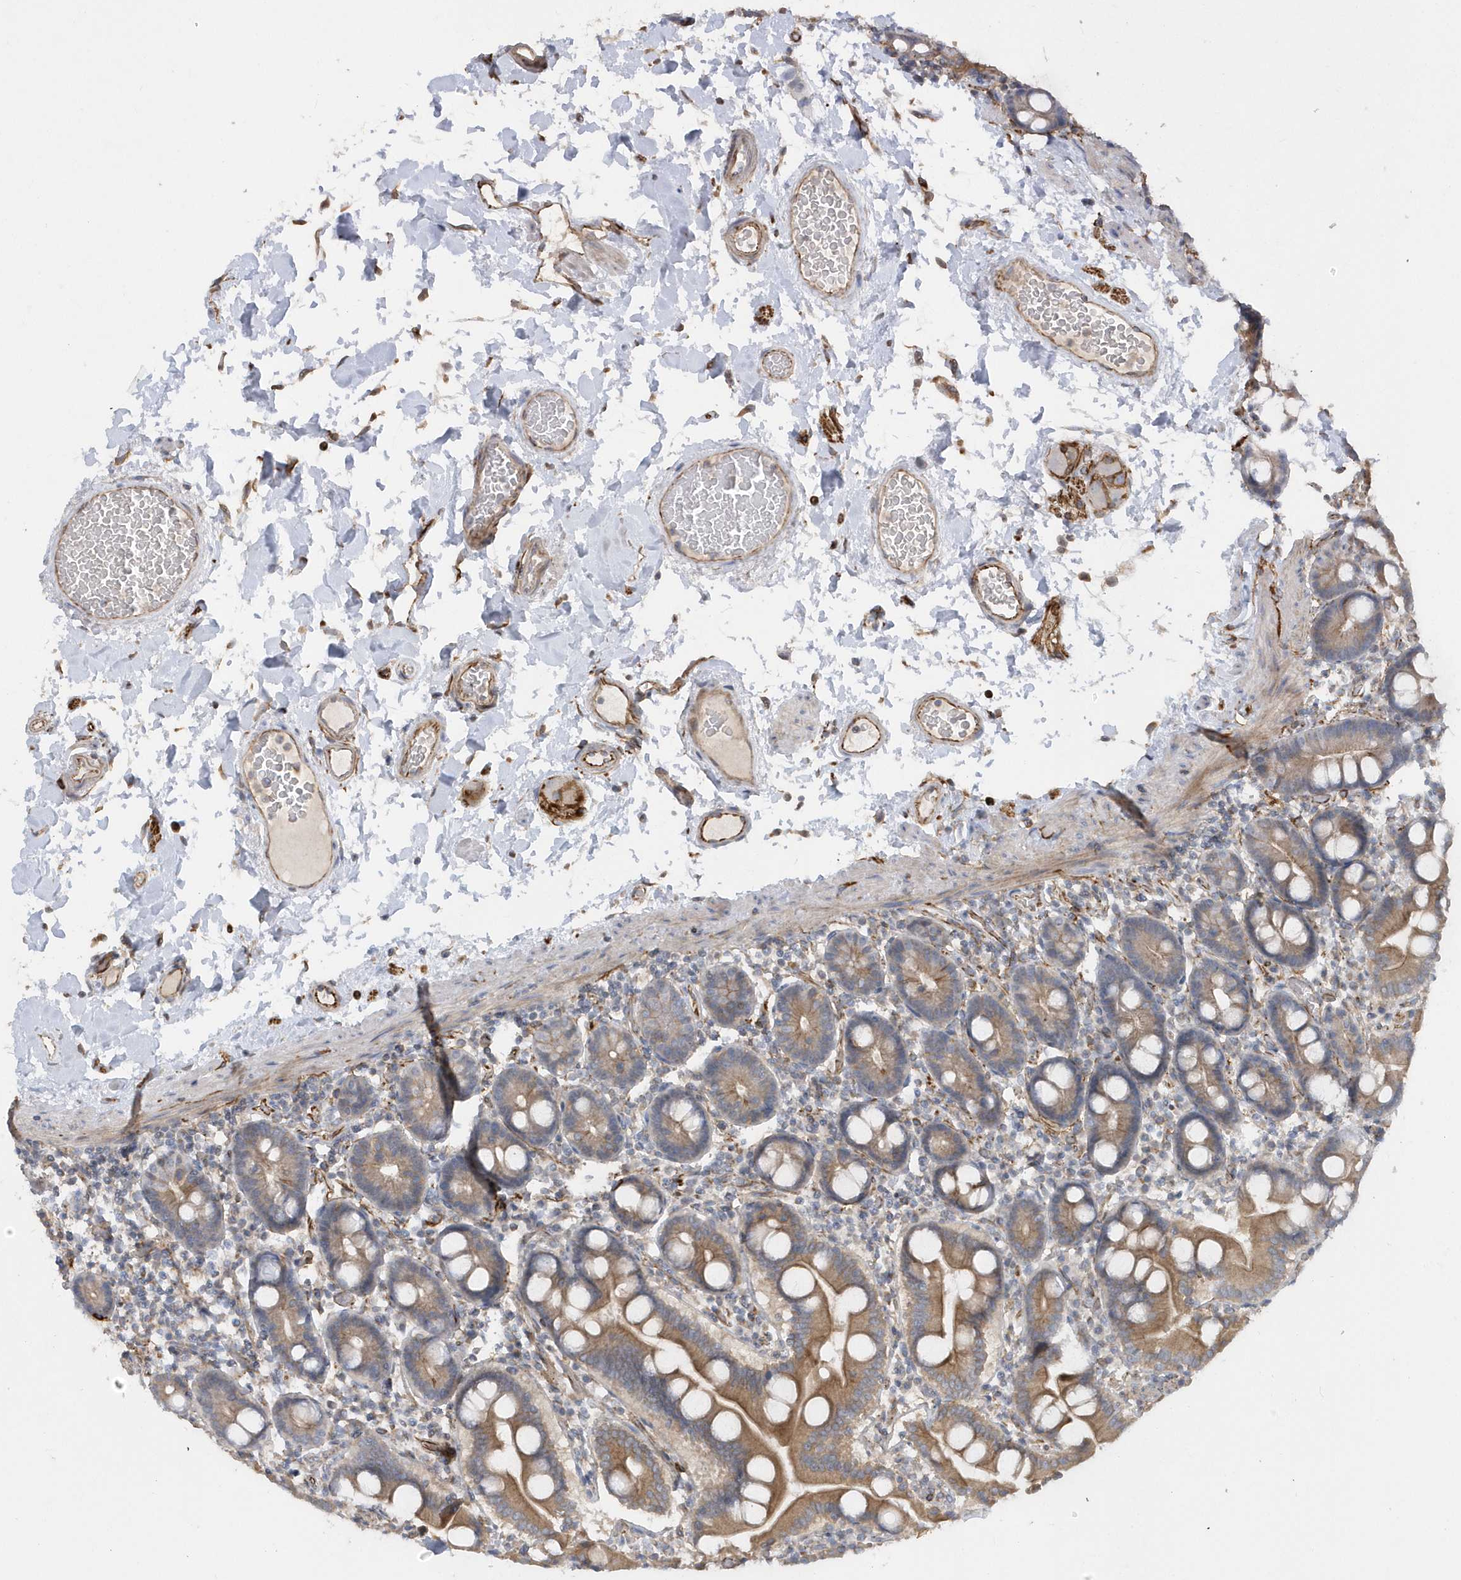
{"staining": {"intensity": "moderate", "quantity": ">75%", "location": "cytoplasmic/membranous"}, "tissue": "duodenum", "cell_type": "Glandular cells", "image_type": "normal", "snomed": [{"axis": "morphology", "description": "Normal tissue, NOS"}, {"axis": "topography", "description": "Duodenum"}], "caption": "Duodenum stained with DAB IHC demonstrates medium levels of moderate cytoplasmic/membranous staining in approximately >75% of glandular cells. (DAB (3,3'-diaminobenzidine) IHC with brightfield microscopy, high magnification).", "gene": "RAB17", "patient": {"sex": "male", "age": 55}}